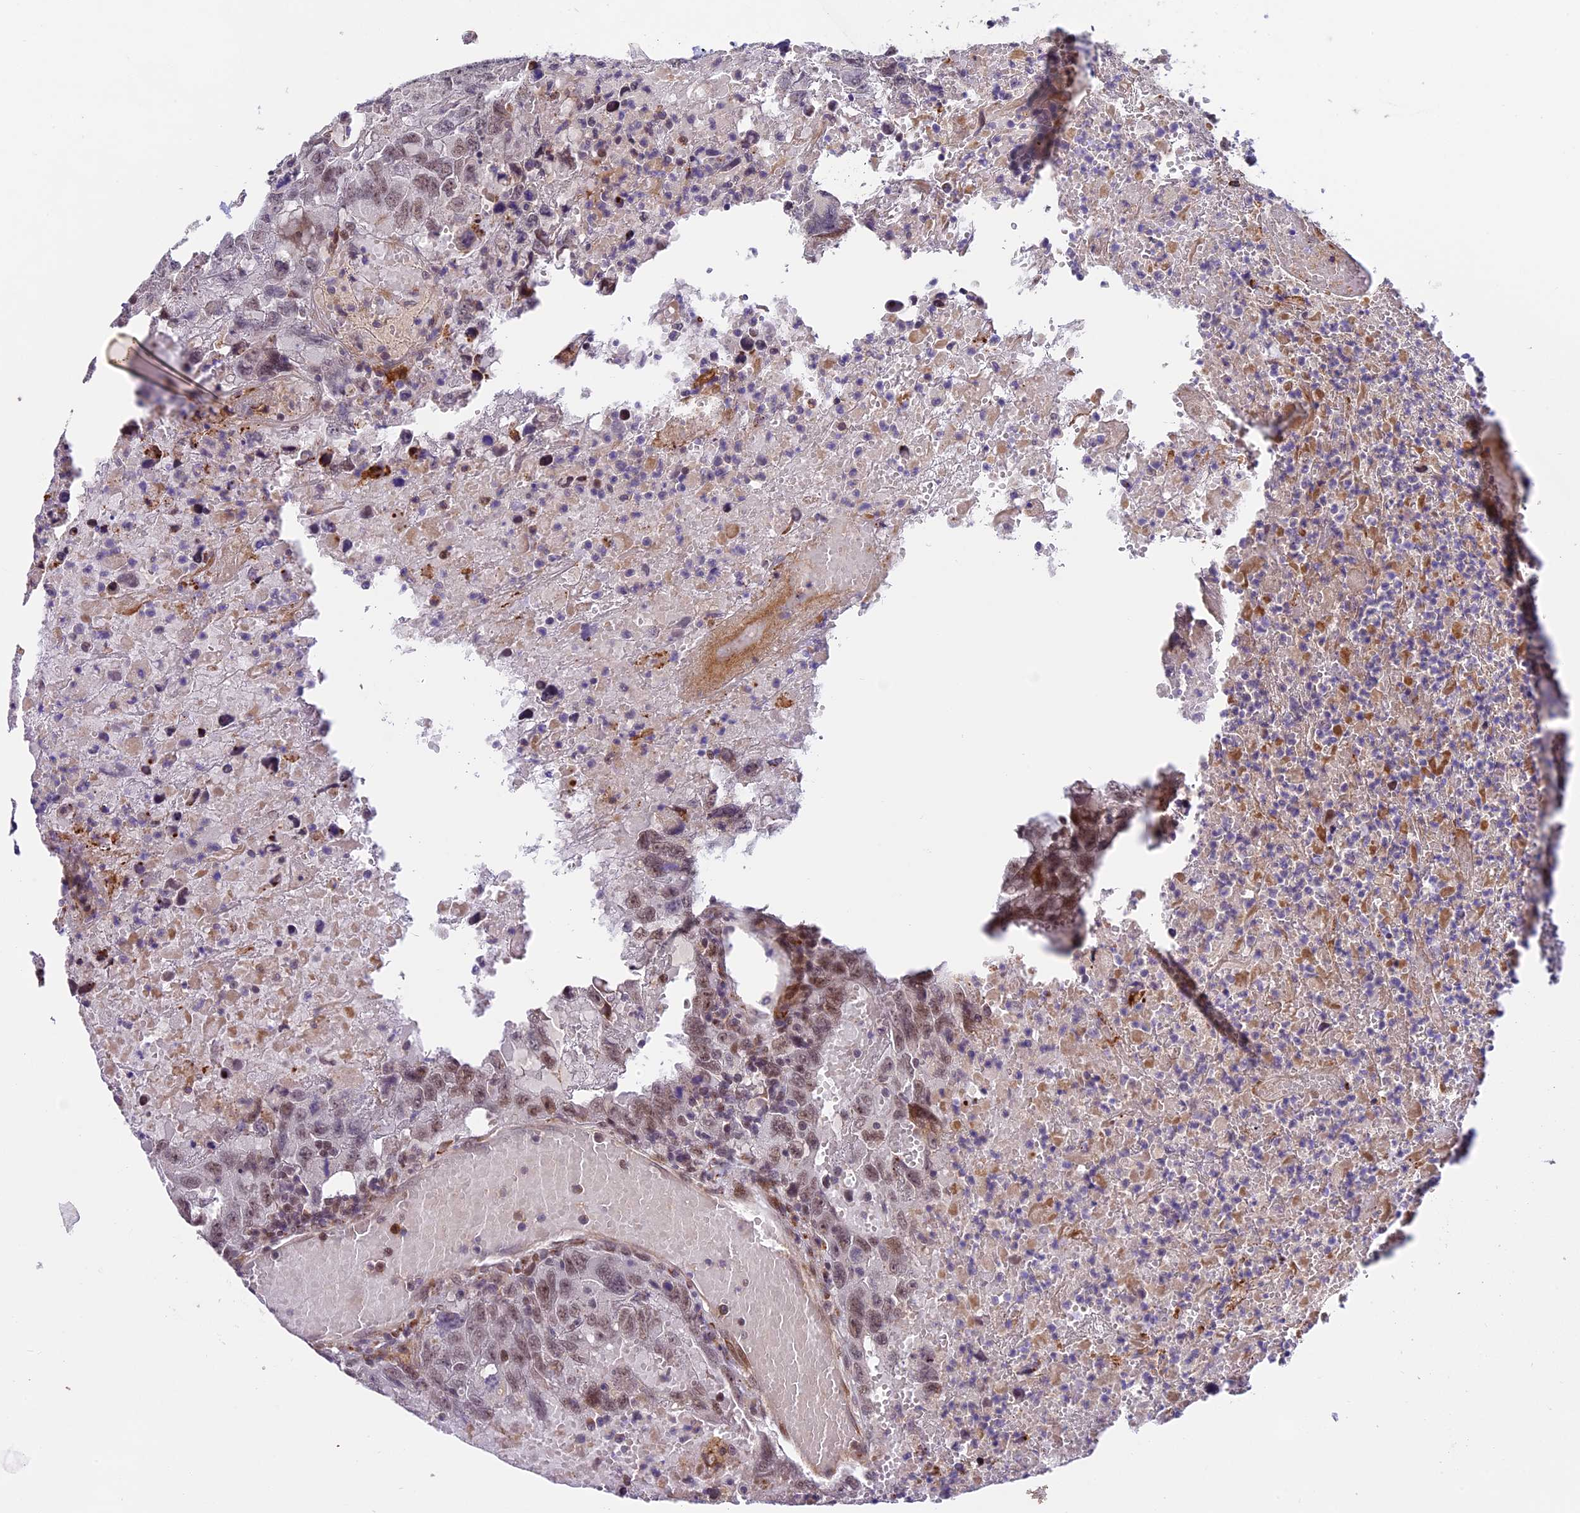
{"staining": {"intensity": "moderate", "quantity": ">75%", "location": "nuclear"}, "tissue": "testis cancer", "cell_type": "Tumor cells", "image_type": "cancer", "snomed": [{"axis": "morphology", "description": "Carcinoma, Embryonal, NOS"}, {"axis": "topography", "description": "Testis"}], "caption": "Testis cancer stained with DAB IHC displays medium levels of moderate nuclear positivity in about >75% of tumor cells.", "gene": "FBXO45", "patient": {"sex": "male", "age": 45}}